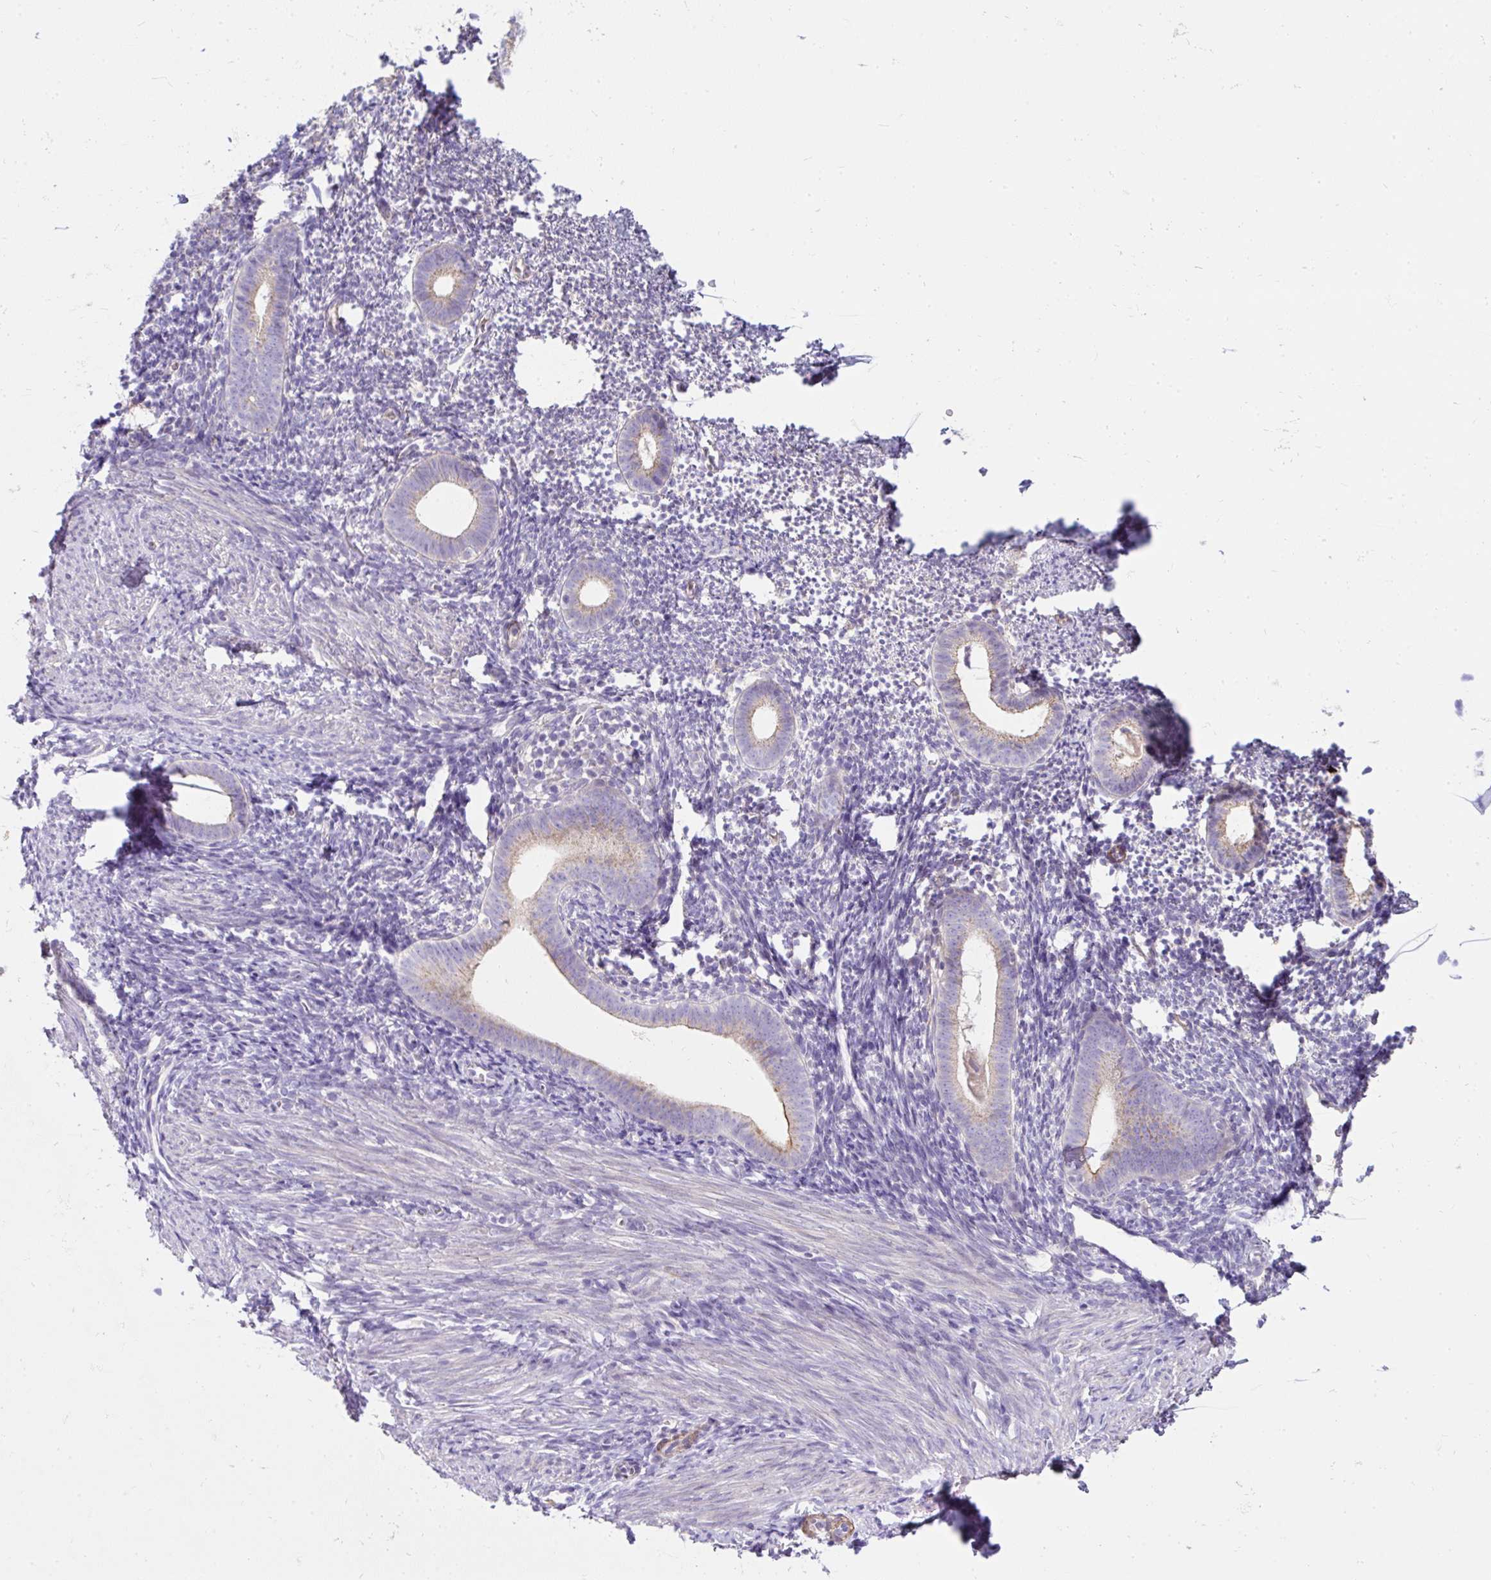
{"staining": {"intensity": "negative", "quantity": "none", "location": "none"}, "tissue": "endometrium", "cell_type": "Cells in endometrial stroma", "image_type": "normal", "snomed": [{"axis": "morphology", "description": "Normal tissue, NOS"}, {"axis": "topography", "description": "Endometrium"}], "caption": "Immunohistochemistry photomicrograph of unremarkable endometrium: endometrium stained with DAB (3,3'-diaminobenzidine) reveals no significant protein positivity in cells in endometrial stroma.", "gene": "SUSD5", "patient": {"sex": "female", "age": 39}}